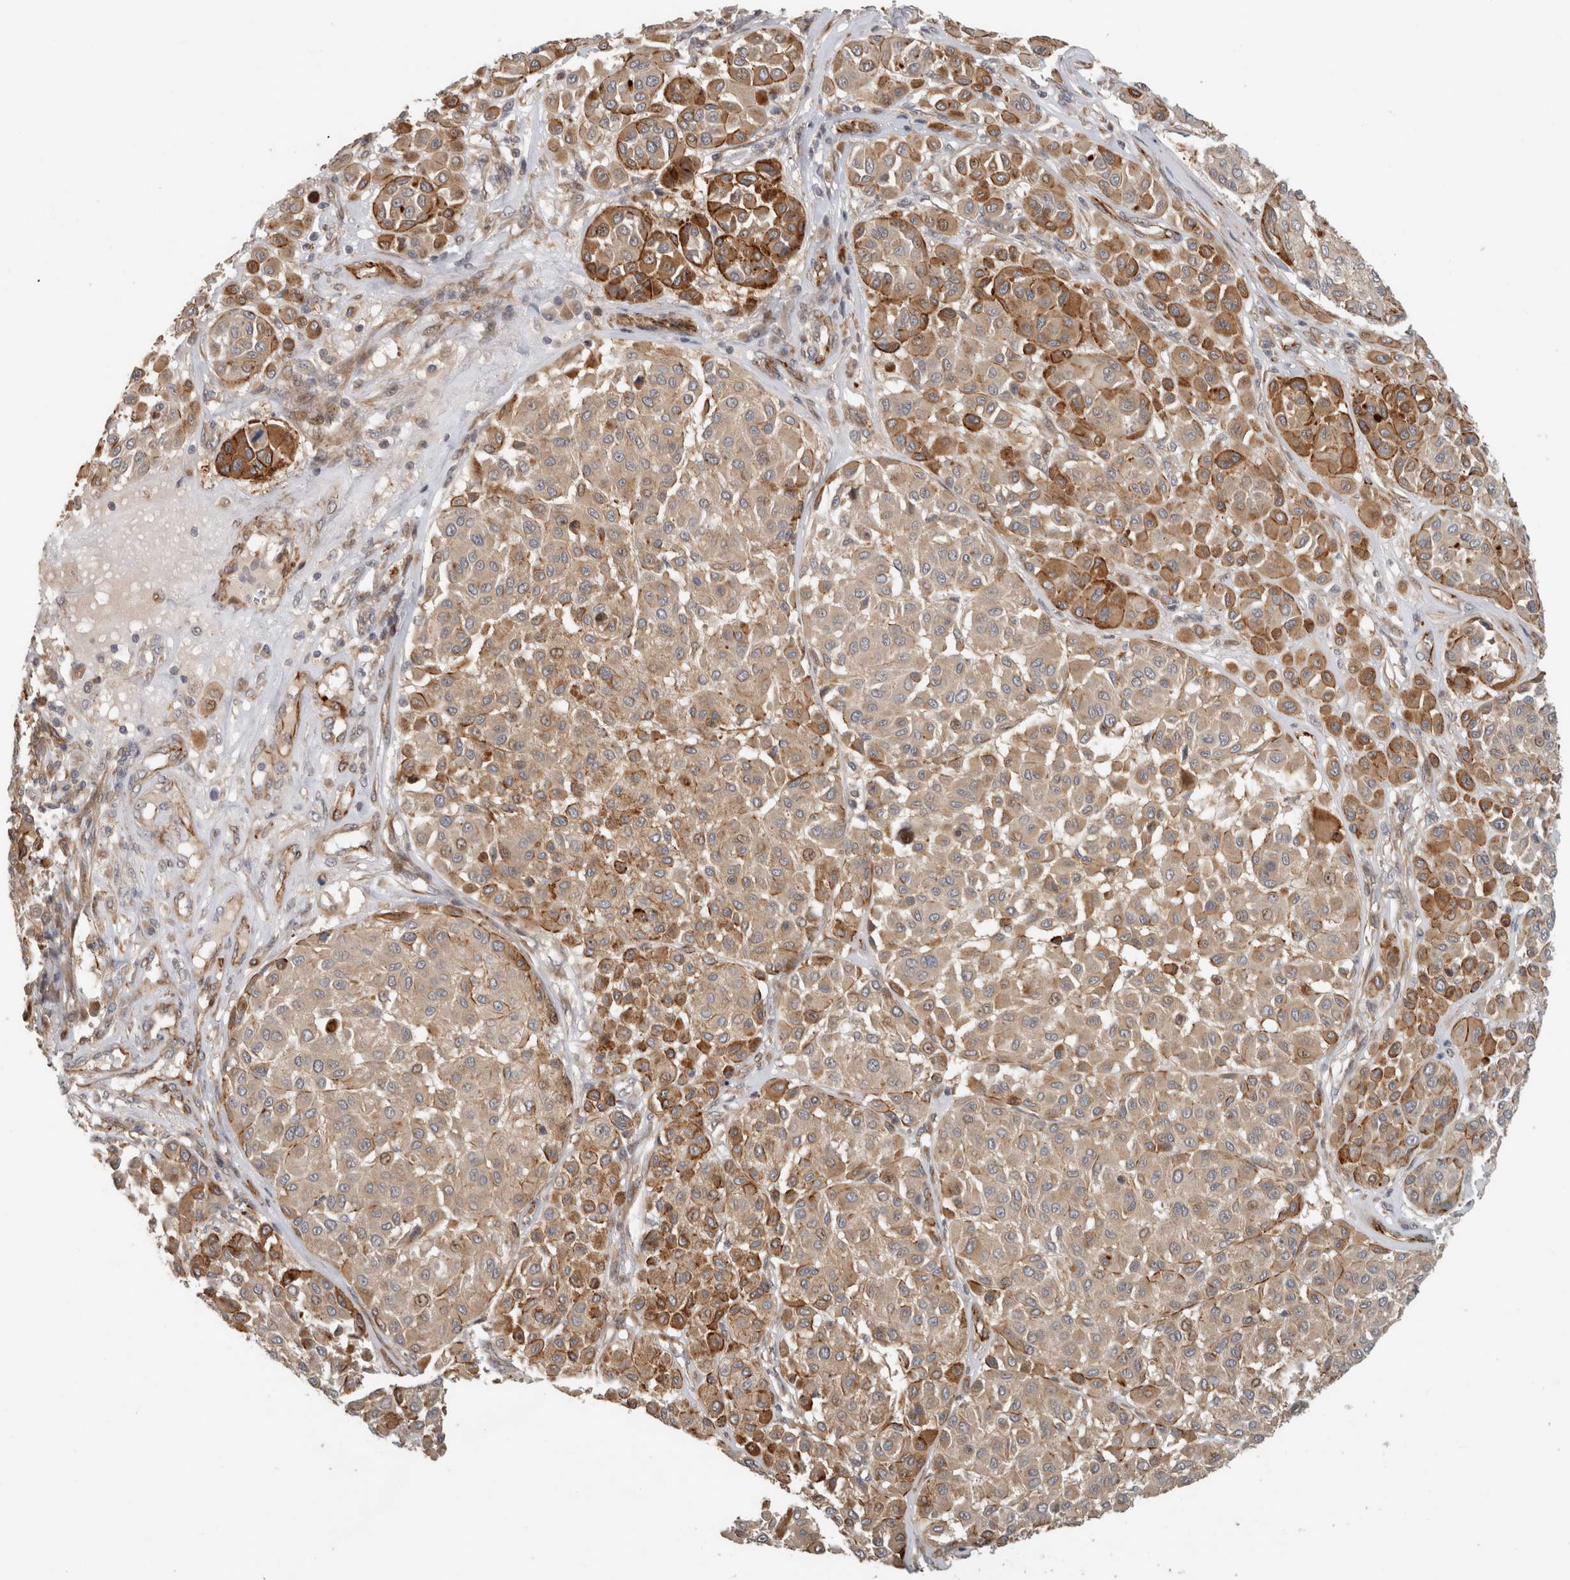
{"staining": {"intensity": "moderate", "quantity": ">75%", "location": "cytoplasmic/membranous"}, "tissue": "melanoma", "cell_type": "Tumor cells", "image_type": "cancer", "snomed": [{"axis": "morphology", "description": "Malignant melanoma, Metastatic site"}, {"axis": "topography", "description": "Soft tissue"}], "caption": "Immunohistochemical staining of malignant melanoma (metastatic site) shows medium levels of moderate cytoplasmic/membranous protein positivity in about >75% of tumor cells. (IHC, brightfield microscopy, high magnification).", "gene": "SIPA1L2", "patient": {"sex": "male", "age": 41}}